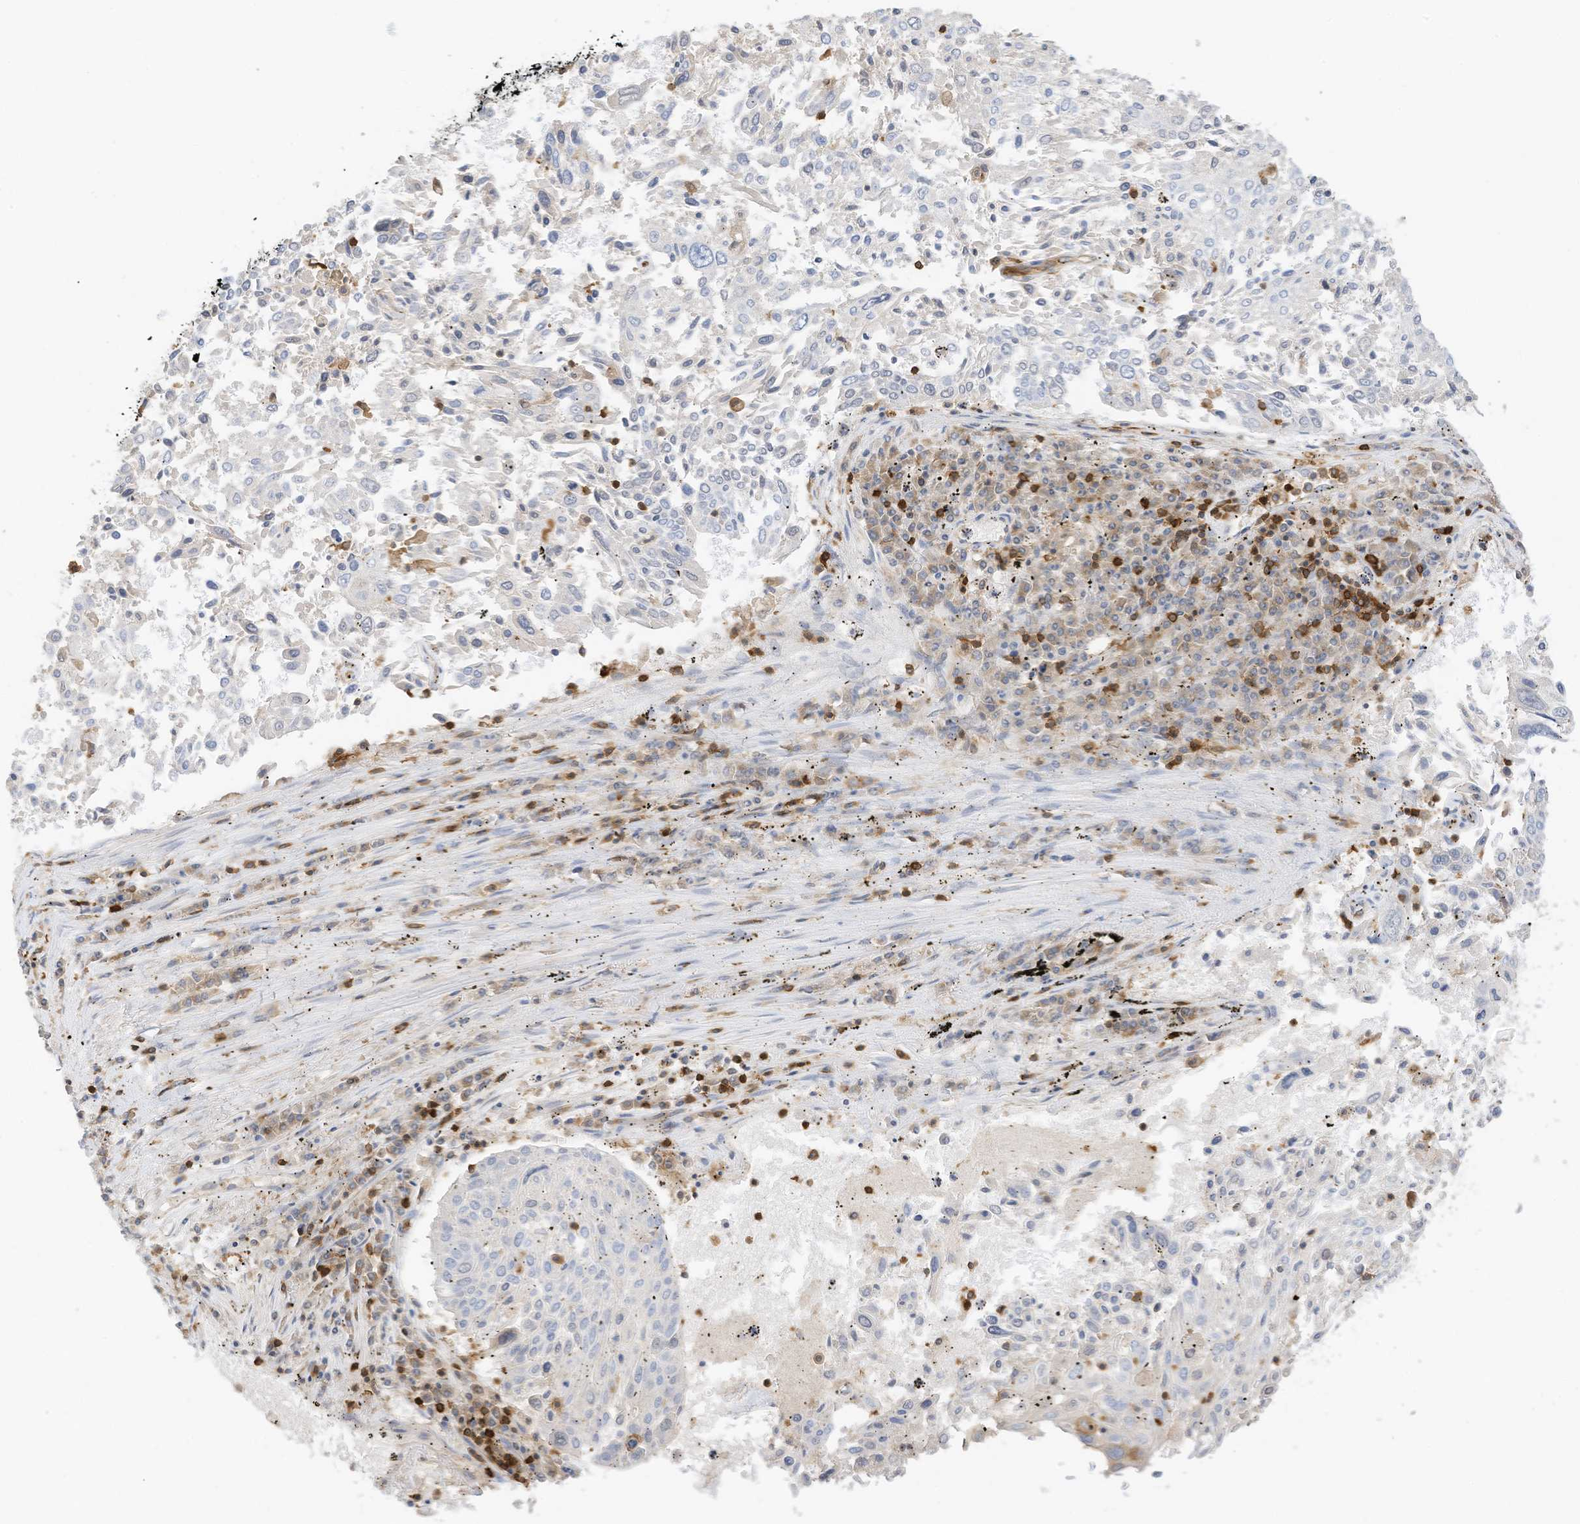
{"staining": {"intensity": "negative", "quantity": "none", "location": "none"}, "tissue": "lung cancer", "cell_type": "Tumor cells", "image_type": "cancer", "snomed": [{"axis": "morphology", "description": "Squamous cell carcinoma, NOS"}, {"axis": "topography", "description": "Lung"}], "caption": "Immunohistochemistry image of lung cancer stained for a protein (brown), which displays no staining in tumor cells. (DAB (3,3'-diaminobenzidine) immunohistochemistry (IHC) visualized using brightfield microscopy, high magnification).", "gene": "ARHGAP25", "patient": {"sex": "male", "age": 65}}